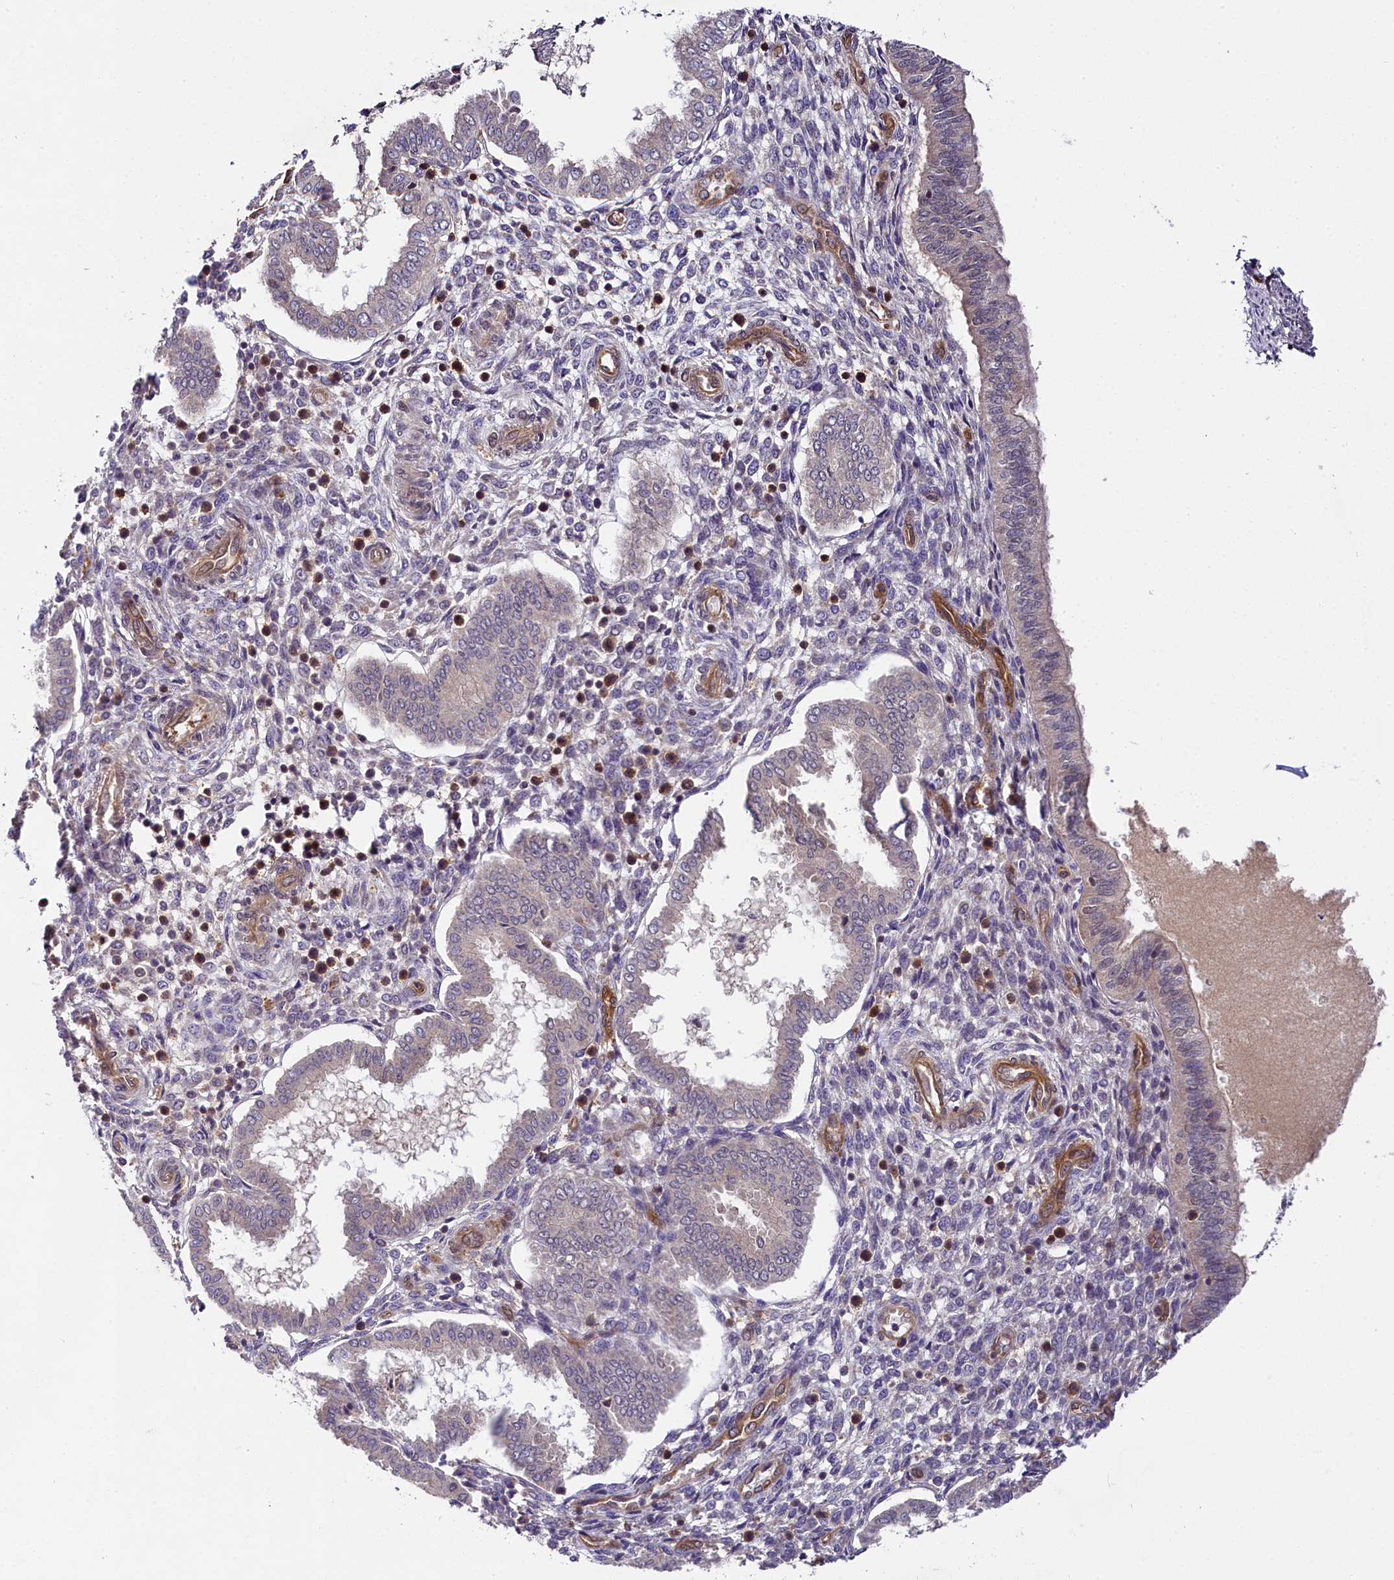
{"staining": {"intensity": "moderate", "quantity": "<25%", "location": "cytoplasmic/membranous"}, "tissue": "endometrium", "cell_type": "Cells in endometrial stroma", "image_type": "normal", "snomed": [{"axis": "morphology", "description": "Normal tissue, NOS"}, {"axis": "topography", "description": "Endometrium"}], "caption": "Immunohistochemical staining of benign endometrium exhibits low levels of moderate cytoplasmic/membranous expression in approximately <25% of cells in endometrial stroma.", "gene": "SNRK", "patient": {"sex": "female", "age": 24}}